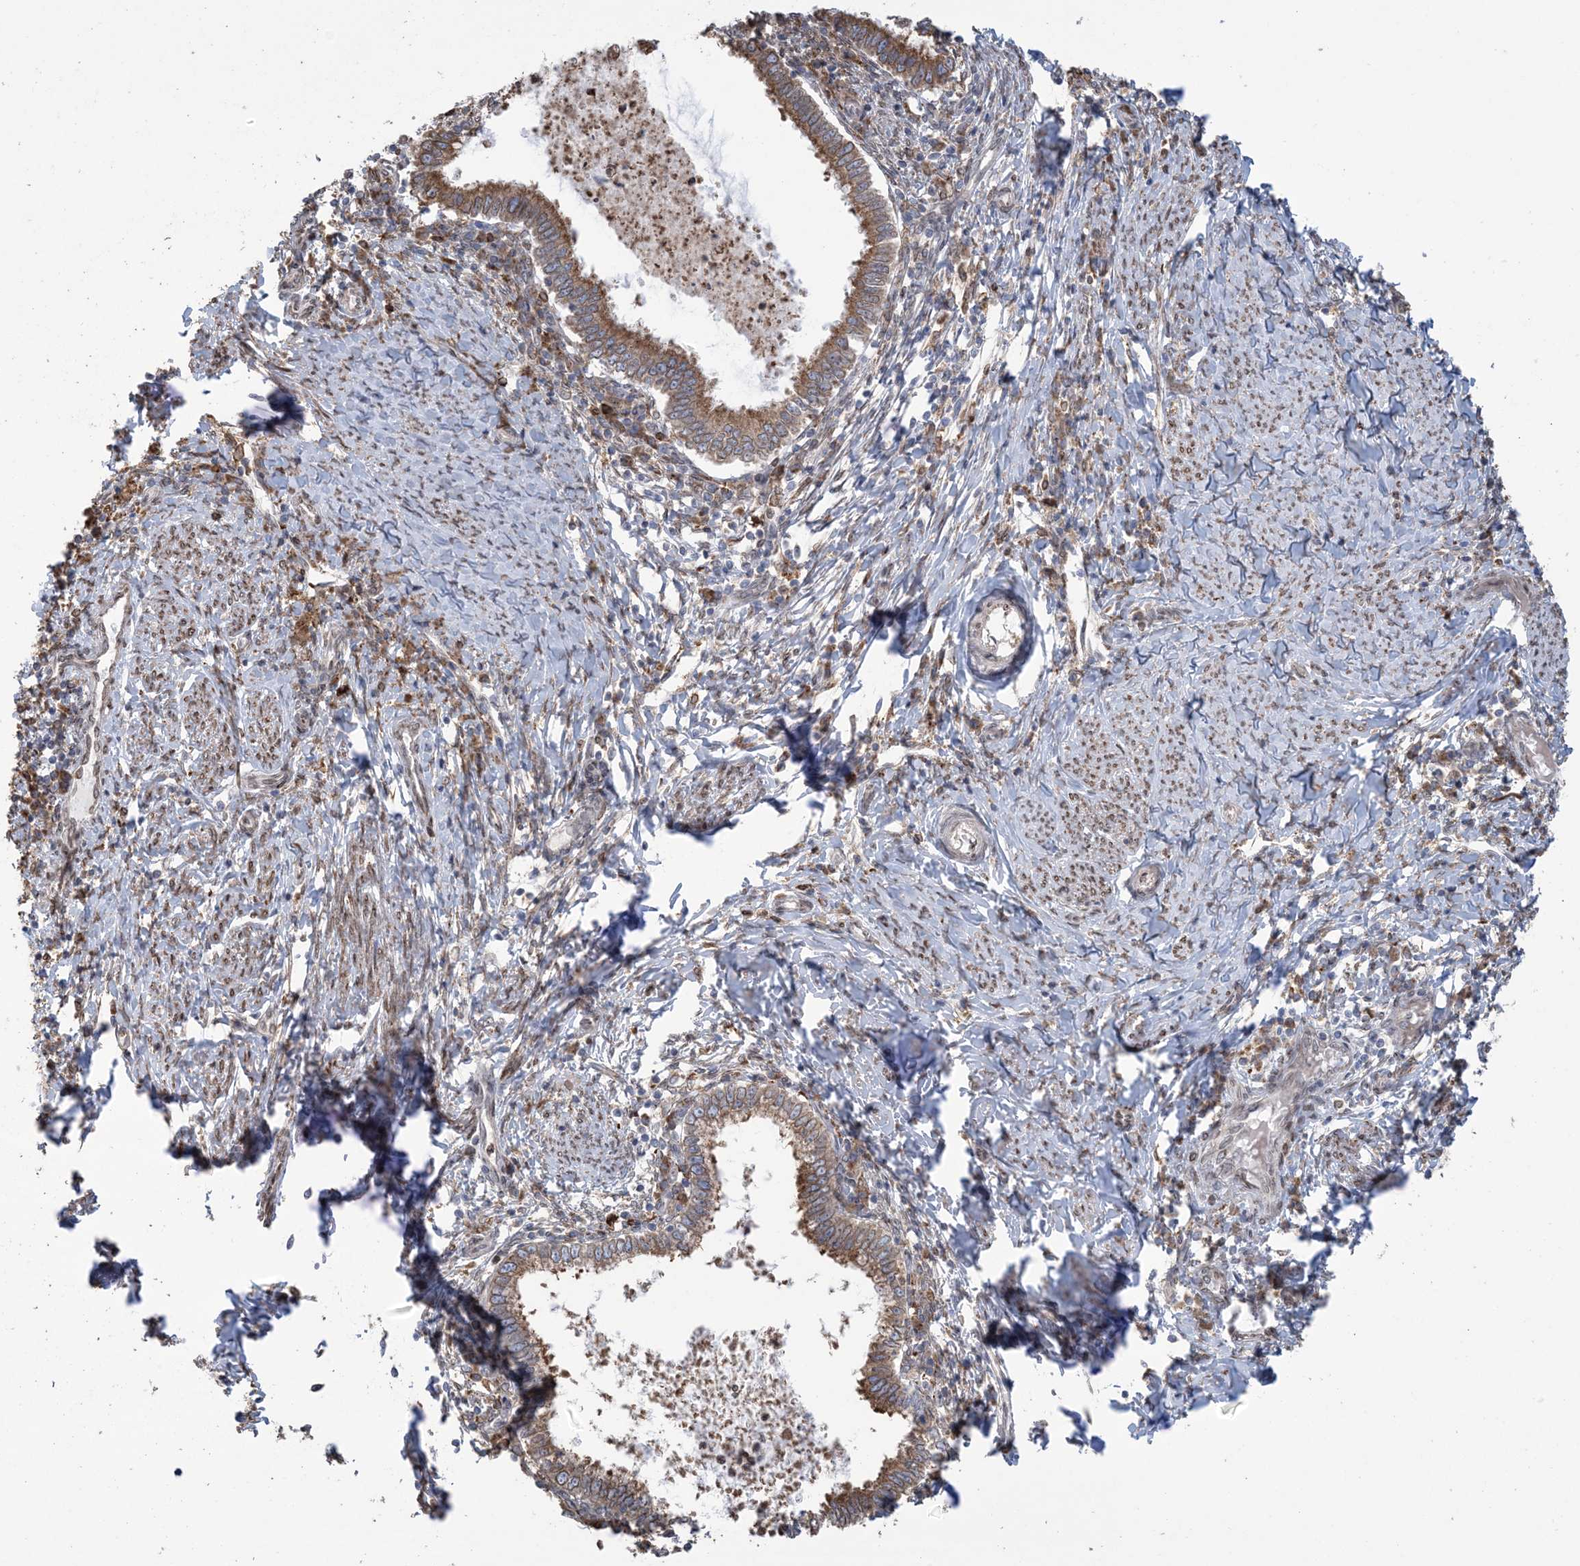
{"staining": {"intensity": "moderate", "quantity": ">75%", "location": "cytoplasmic/membranous"}, "tissue": "cervical cancer", "cell_type": "Tumor cells", "image_type": "cancer", "snomed": [{"axis": "morphology", "description": "Adenocarcinoma, NOS"}, {"axis": "topography", "description": "Cervix"}], "caption": "Immunohistochemical staining of cervical adenocarcinoma displays medium levels of moderate cytoplasmic/membranous positivity in about >75% of tumor cells.", "gene": "SHANK1", "patient": {"sex": "female", "age": 36}}